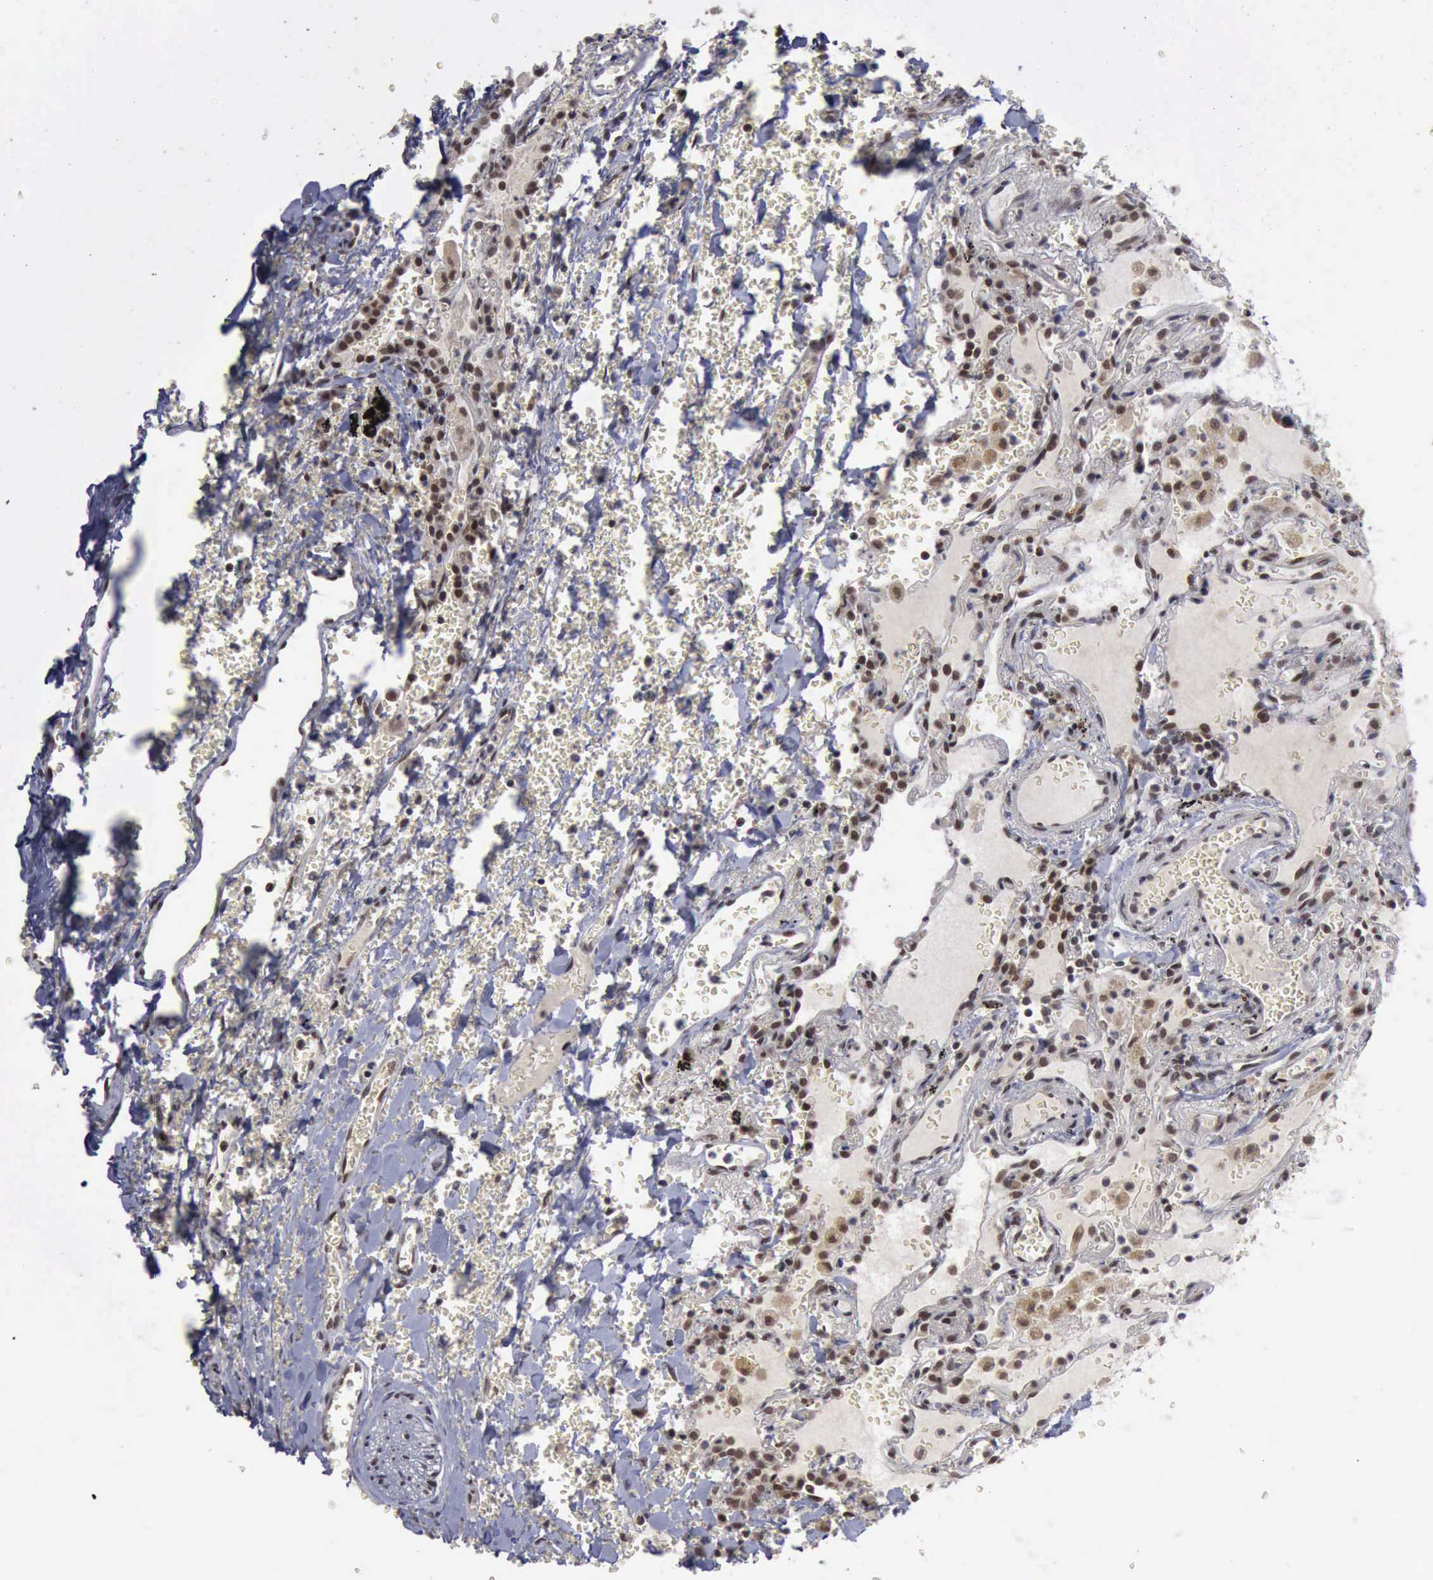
{"staining": {"intensity": "strong", "quantity": ">75%", "location": "nuclear"}, "tissue": "carcinoid", "cell_type": "Tumor cells", "image_type": "cancer", "snomed": [{"axis": "morphology", "description": "Carcinoid, malignant, NOS"}, {"axis": "topography", "description": "Bronchus"}], "caption": "Immunohistochemical staining of carcinoid displays high levels of strong nuclear positivity in approximately >75% of tumor cells.", "gene": "RTCB", "patient": {"sex": "male", "age": 55}}